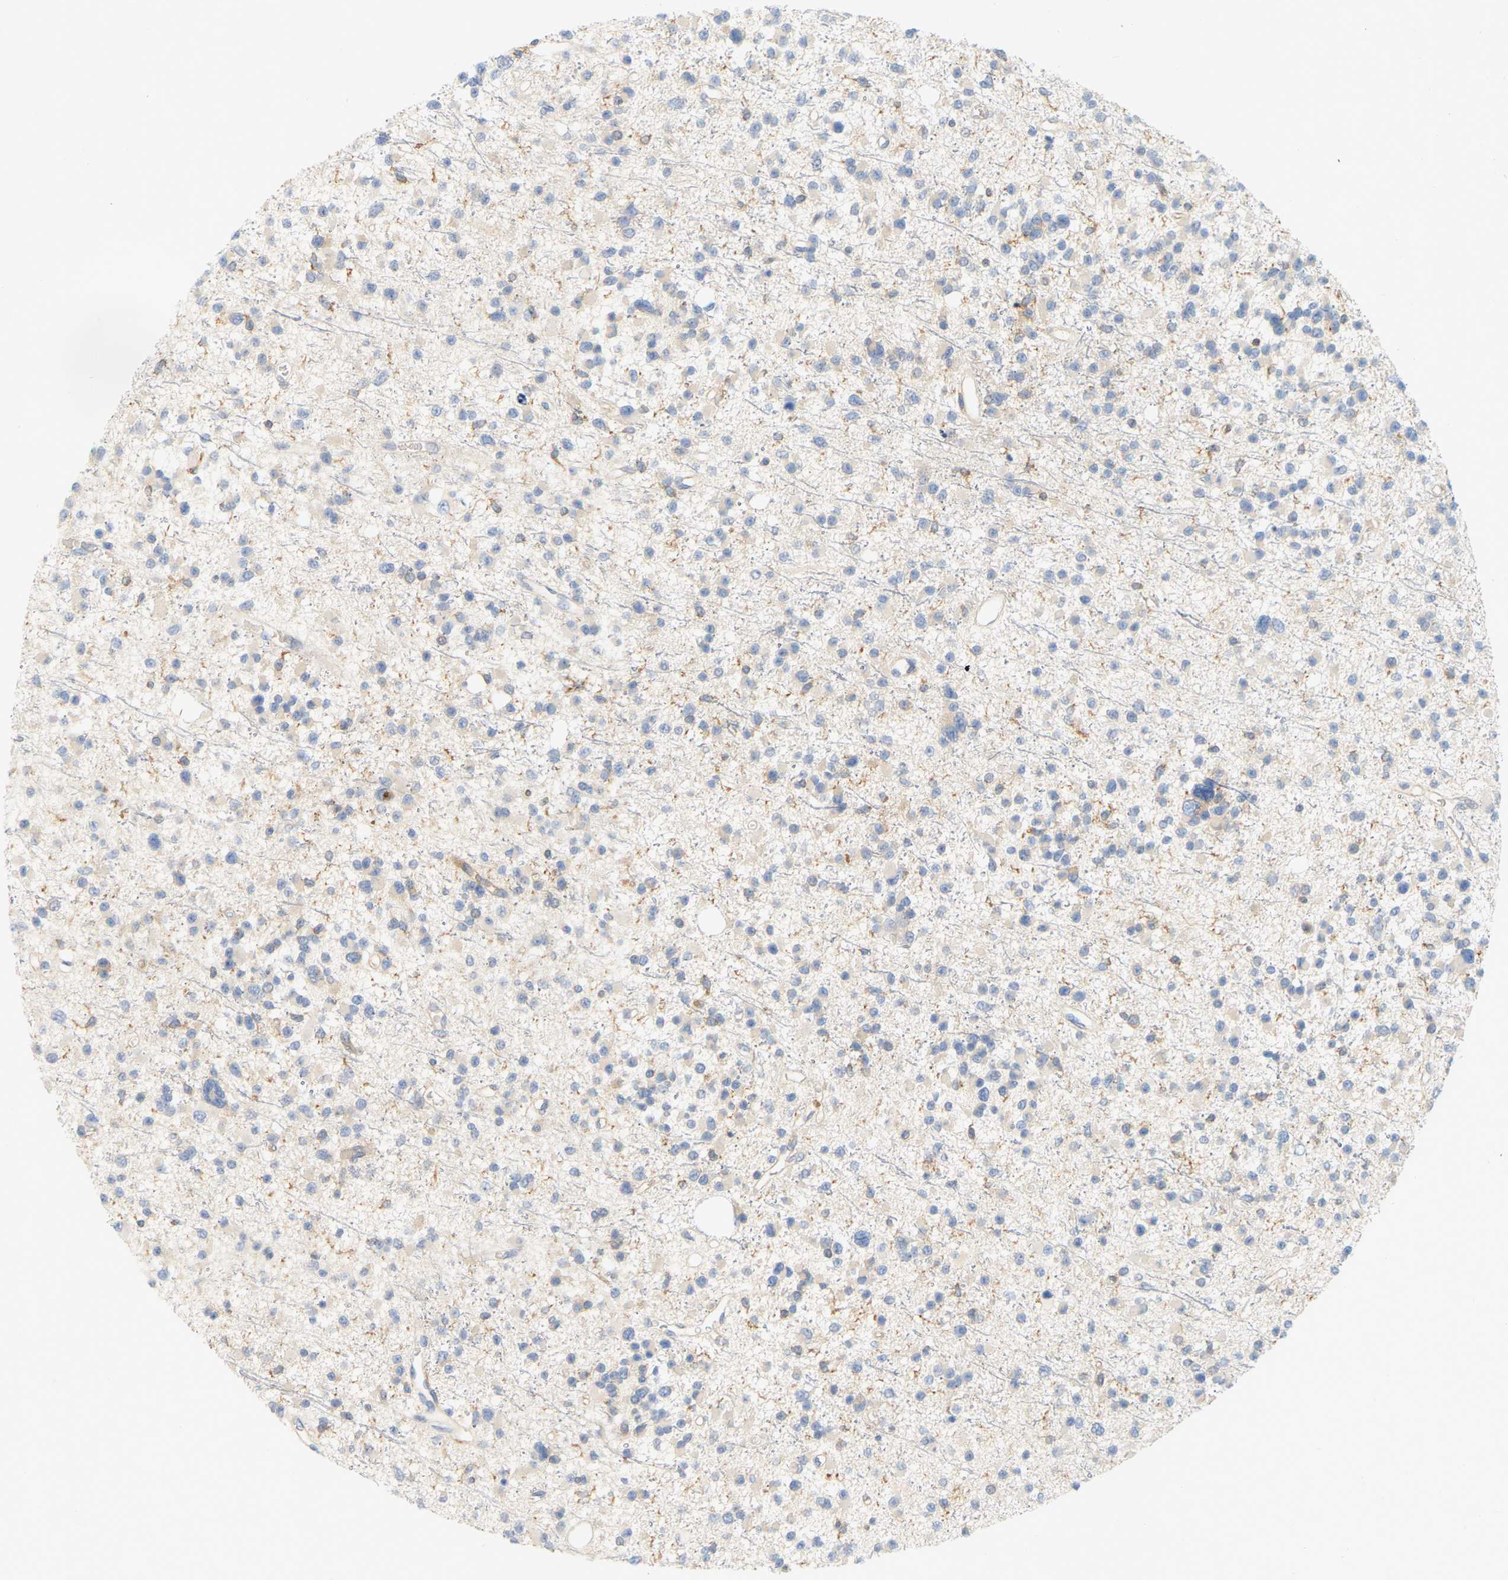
{"staining": {"intensity": "negative", "quantity": "none", "location": "none"}, "tissue": "glioma", "cell_type": "Tumor cells", "image_type": "cancer", "snomed": [{"axis": "morphology", "description": "Glioma, malignant, Low grade"}, {"axis": "topography", "description": "Brain"}], "caption": "Image shows no protein expression in tumor cells of glioma tissue.", "gene": "AKAP13", "patient": {"sex": "female", "age": 22}}